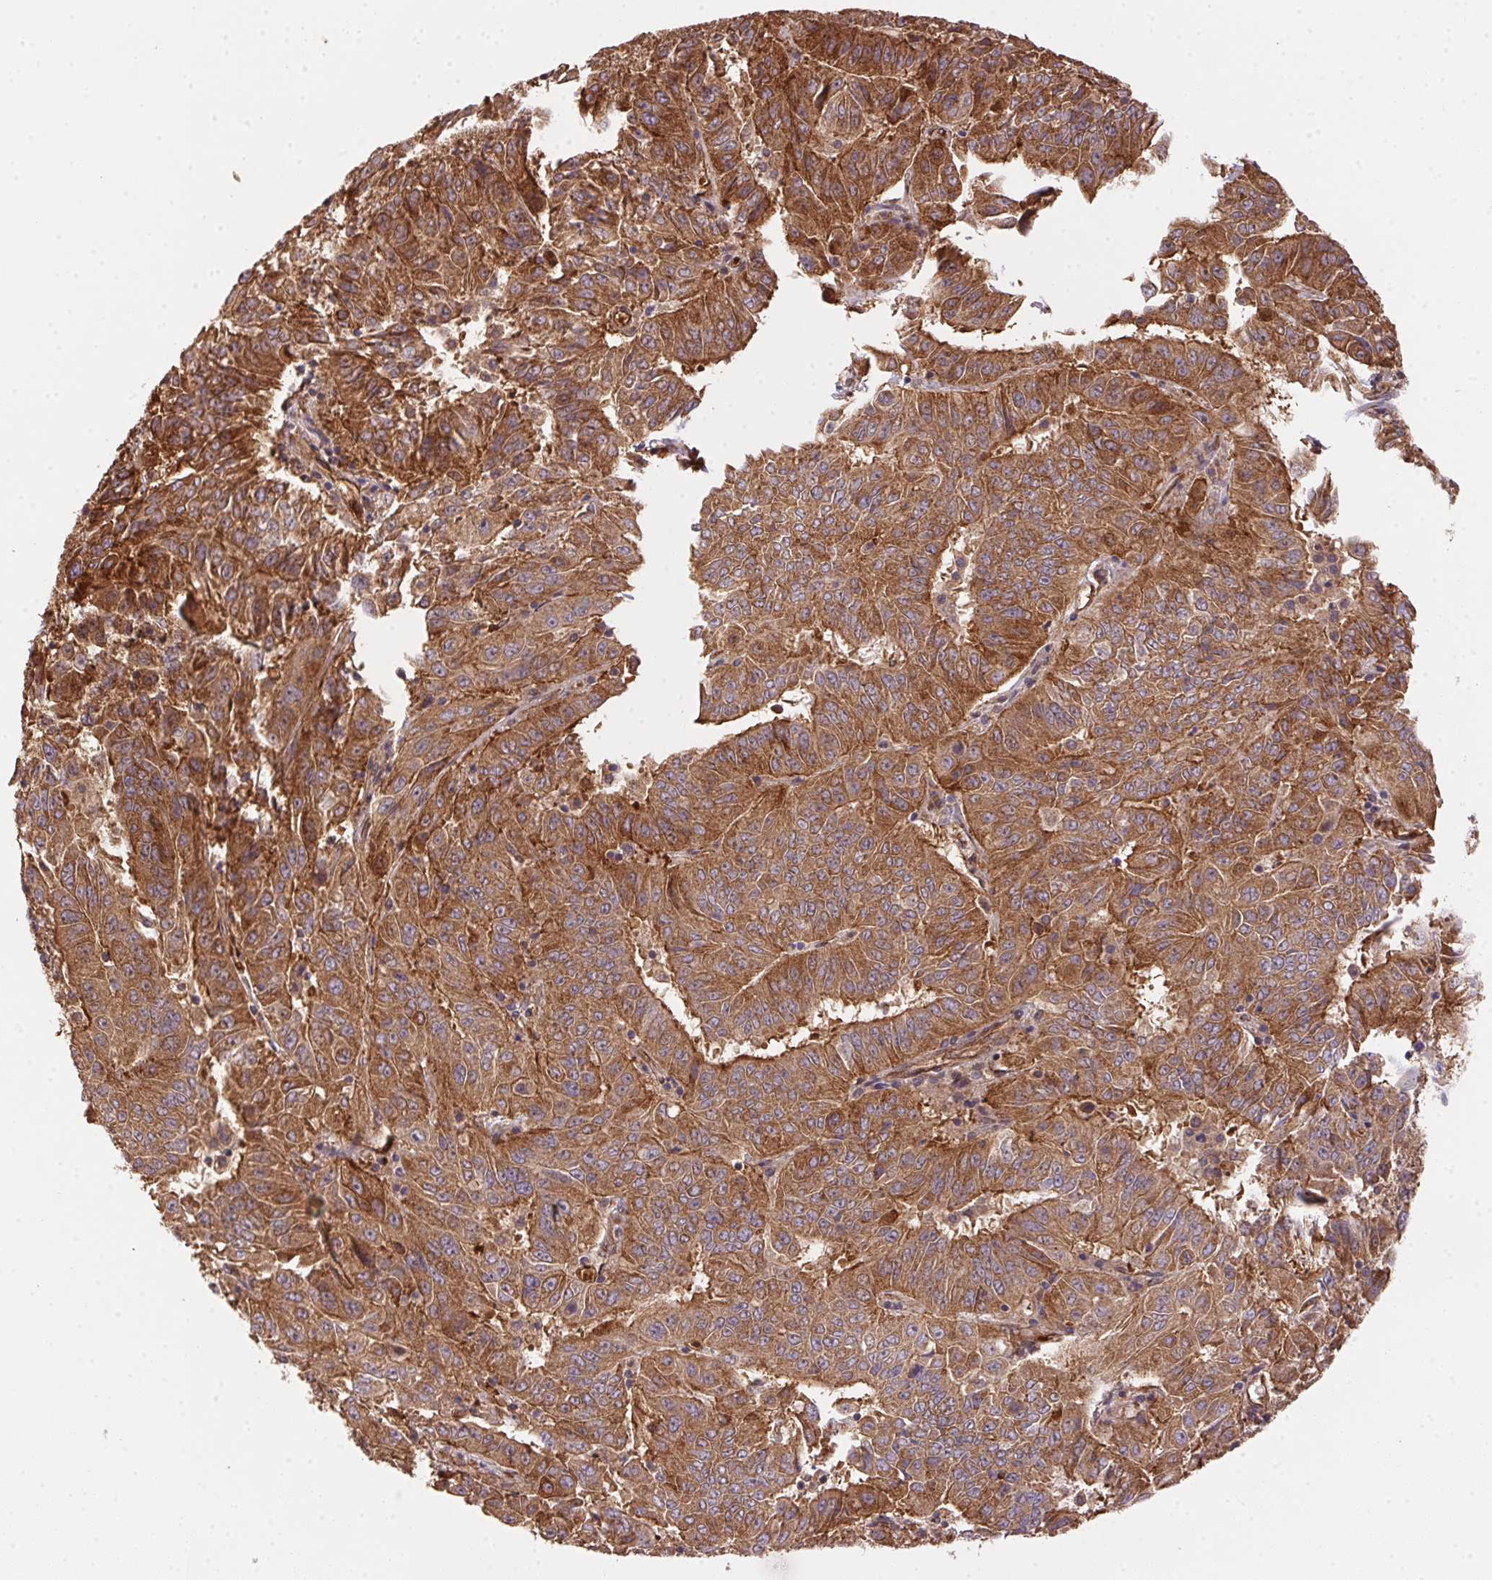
{"staining": {"intensity": "strong", "quantity": ">75%", "location": "cytoplasmic/membranous"}, "tissue": "pancreatic cancer", "cell_type": "Tumor cells", "image_type": "cancer", "snomed": [{"axis": "morphology", "description": "Adenocarcinoma, NOS"}, {"axis": "topography", "description": "Pancreas"}], "caption": "Adenocarcinoma (pancreatic) tissue exhibits strong cytoplasmic/membranous positivity in about >75% of tumor cells (DAB (3,3'-diaminobenzidine) = brown stain, brightfield microscopy at high magnification).", "gene": "USE1", "patient": {"sex": "male", "age": 63}}